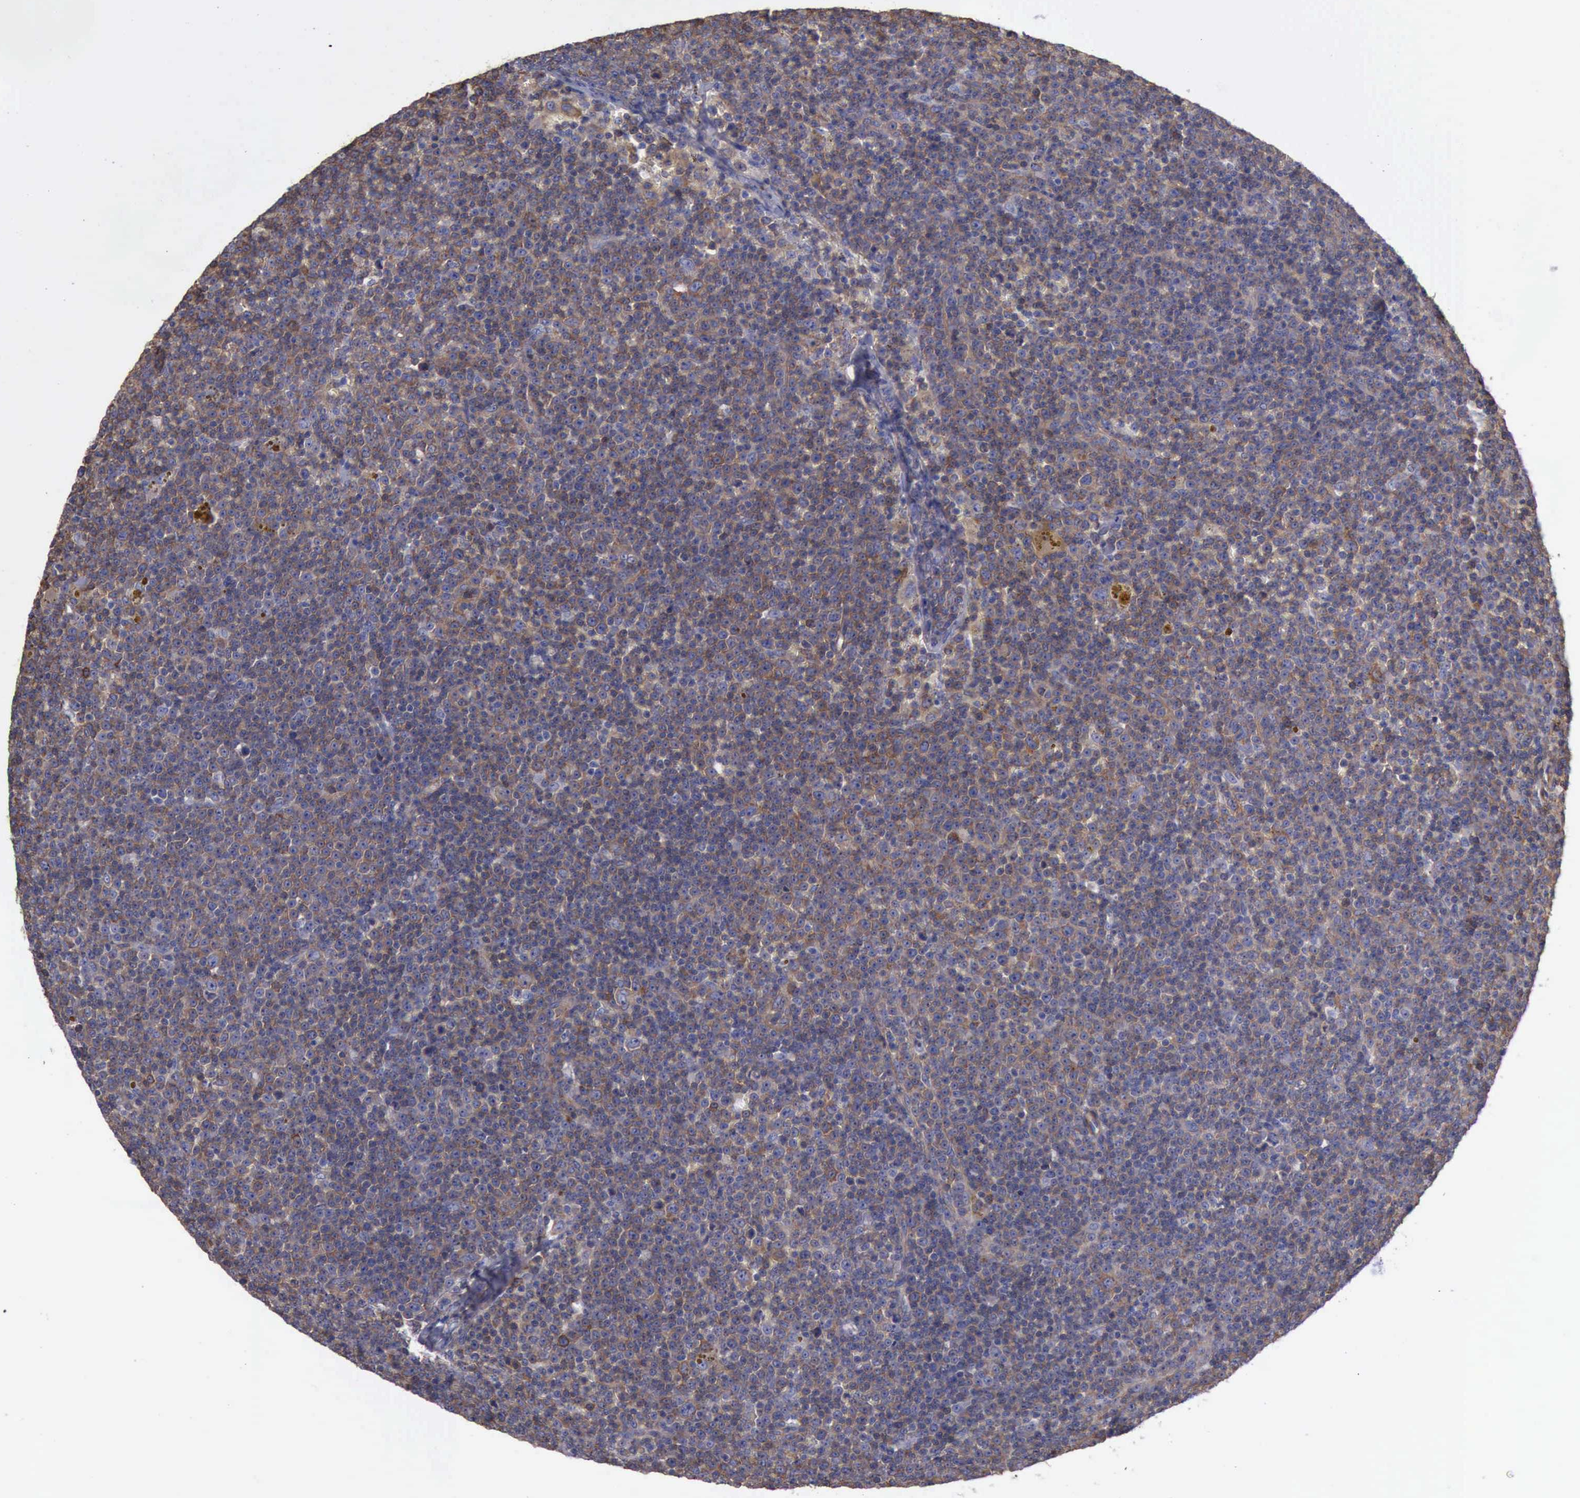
{"staining": {"intensity": "strong", "quantity": ">75%", "location": "cytoplasmic/membranous"}, "tissue": "lymphoma", "cell_type": "Tumor cells", "image_type": "cancer", "snomed": [{"axis": "morphology", "description": "Malignant lymphoma, non-Hodgkin's type, Low grade"}, {"axis": "topography", "description": "Lymph node"}], "caption": "Brown immunohistochemical staining in human malignant lymphoma, non-Hodgkin's type (low-grade) shows strong cytoplasmic/membranous positivity in about >75% of tumor cells.", "gene": "FLNA", "patient": {"sex": "male", "age": 50}}